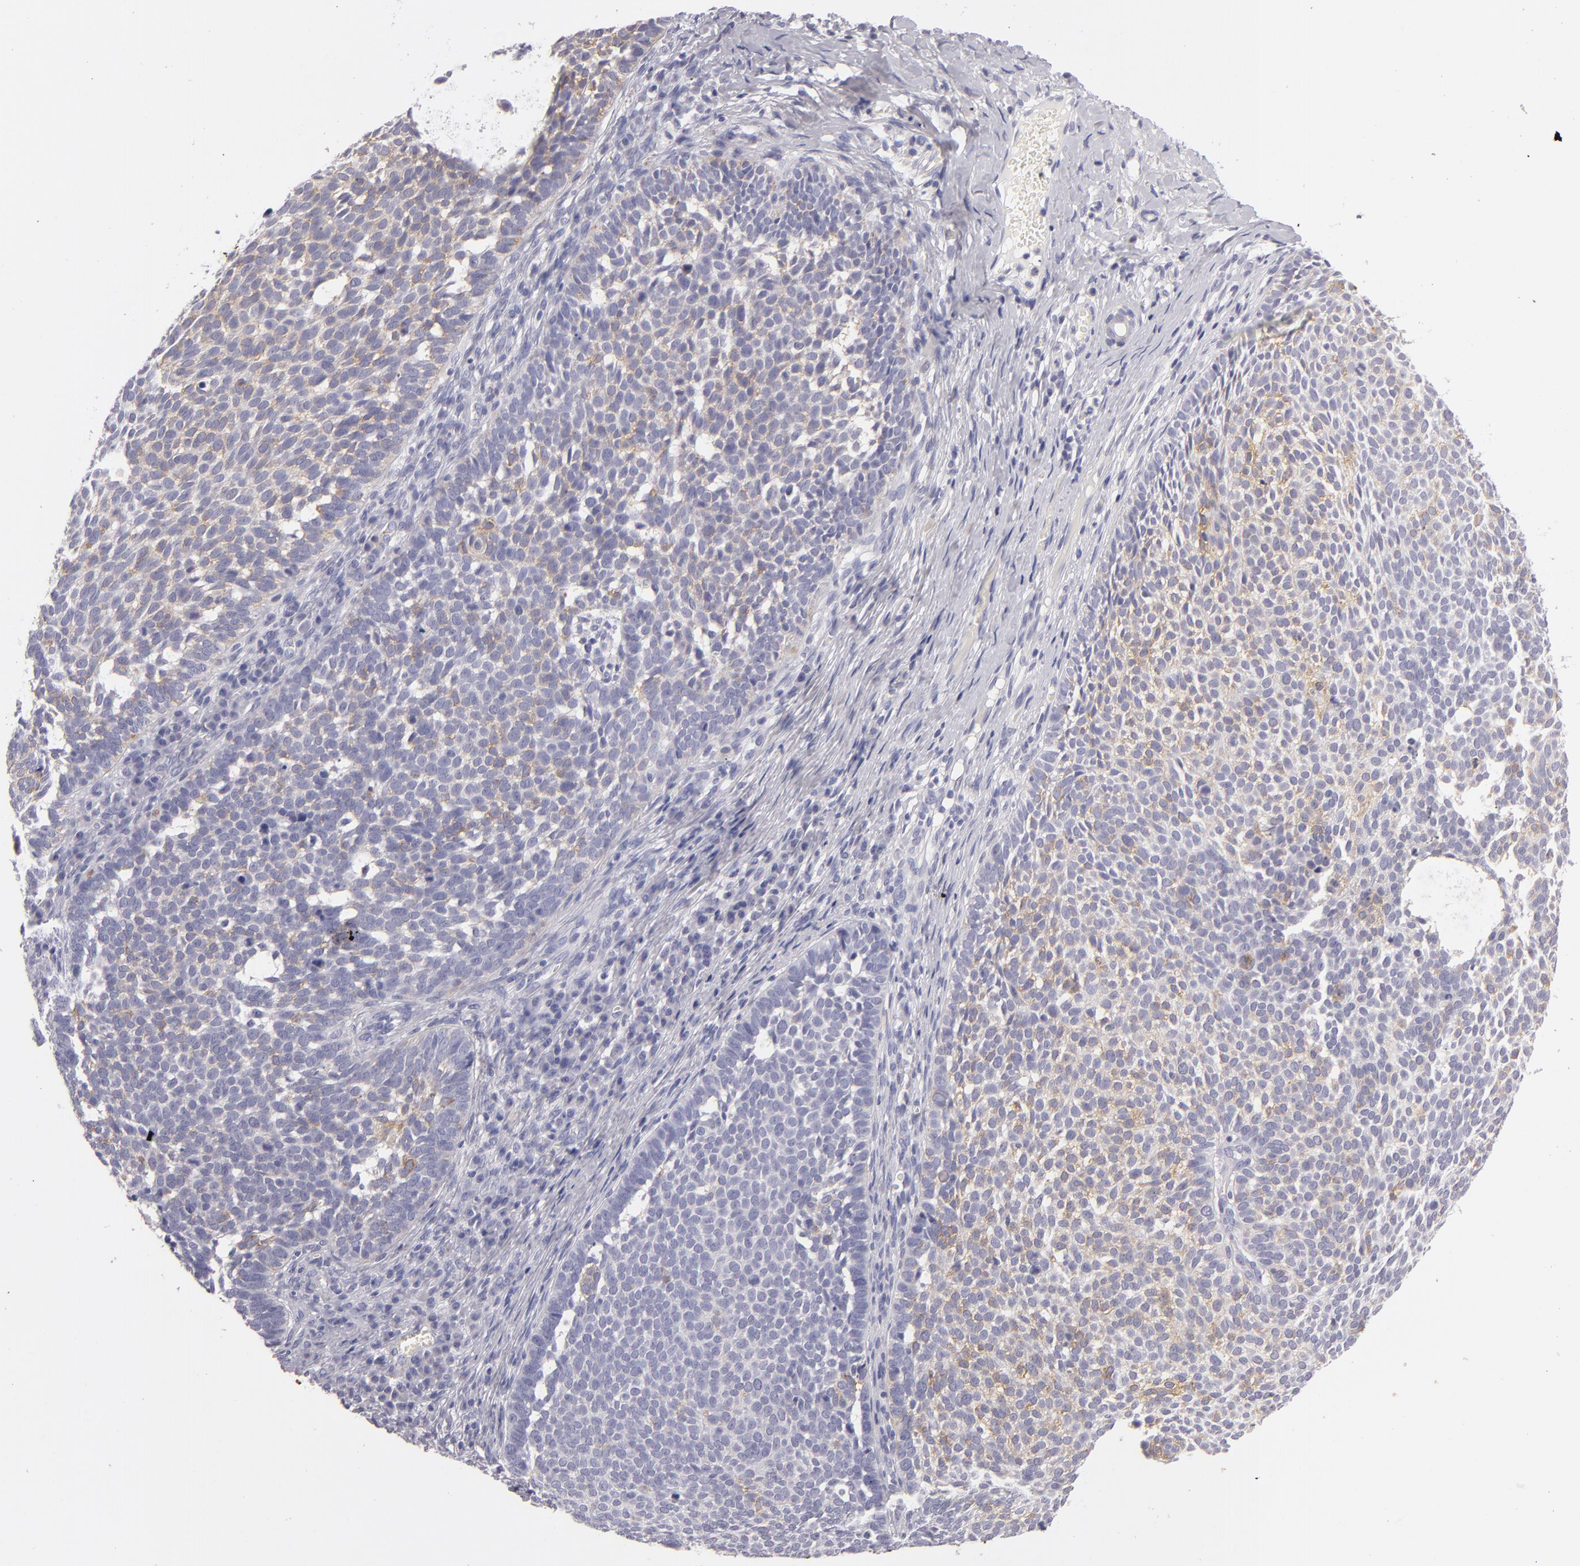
{"staining": {"intensity": "weak", "quantity": "25%-75%", "location": "cytoplasmic/membranous"}, "tissue": "skin cancer", "cell_type": "Tumor cells", "image_type": "cancer", "snomed": [{"axis": "morphology", "description": "Basal cell carcinoma"}, {"axis": "topography", "description": "Skin"}], "caption": "Skin basal cell carcinoma was stained to show a protein in brown. There is low levels of weak cytoplasmic/membranous positivity in approximately 25%-75% of tumor cells.", "gene": "TNNC1", "patient": {"sex": "male", "age": 63}}